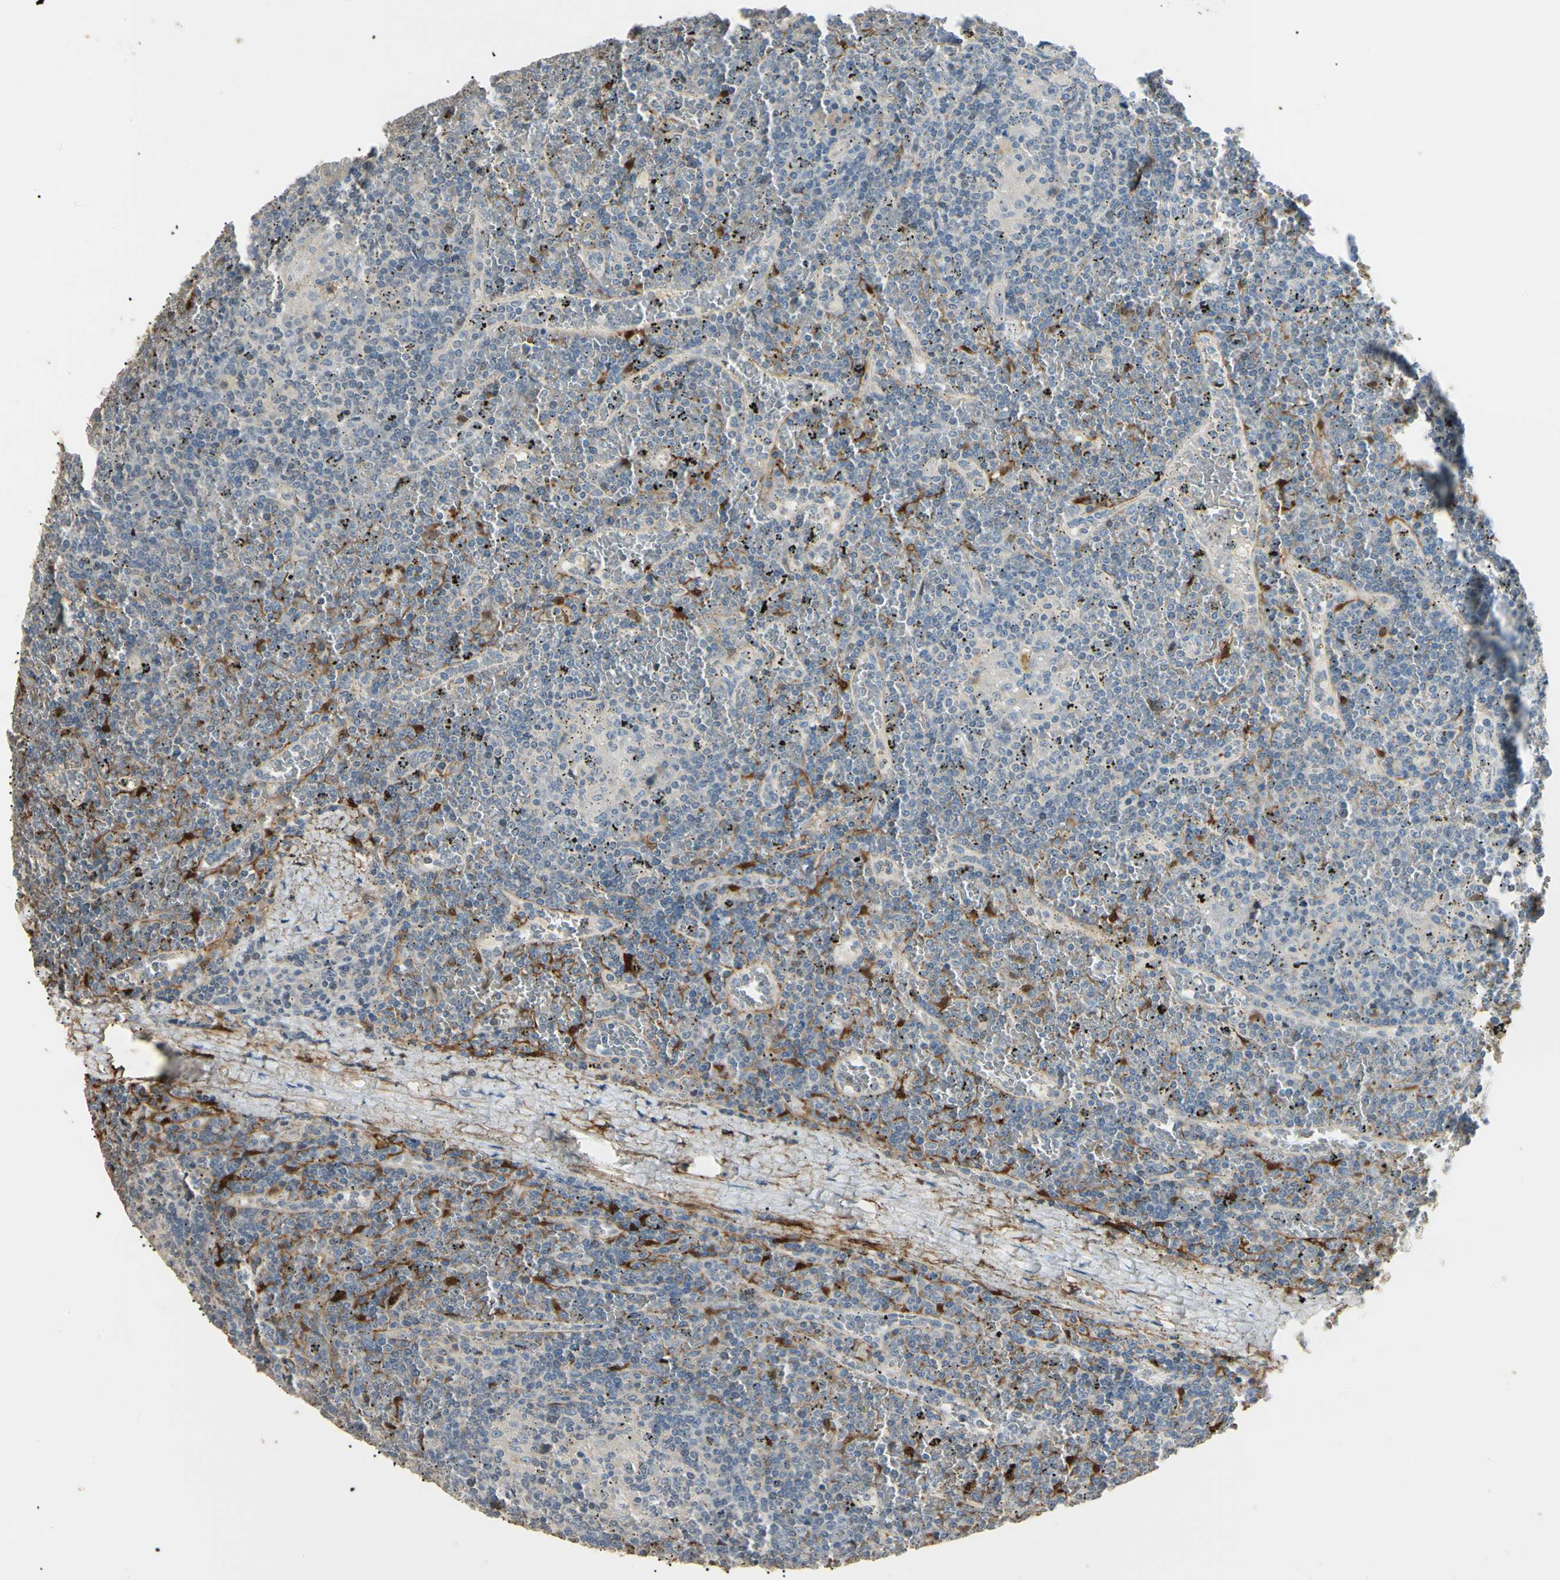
{"staining": {"intensity": "negative", "quantity": "none", "location": "none"}, "tissue": "lymphoma", "cell_type": "Tumor cells", "image_type": "cancer", "snomed": [{"axis": "morphology", "description": "Malignant lymphoma, non-Hodgkin's type, Low grade"}, {"axis": "topography", "description": "Spleen"}], "caption": "The micrograph displays no staining of tumor cells in lymphoma.", "gene": "GNE", "patient": {"sex": "female", "age": 19}}